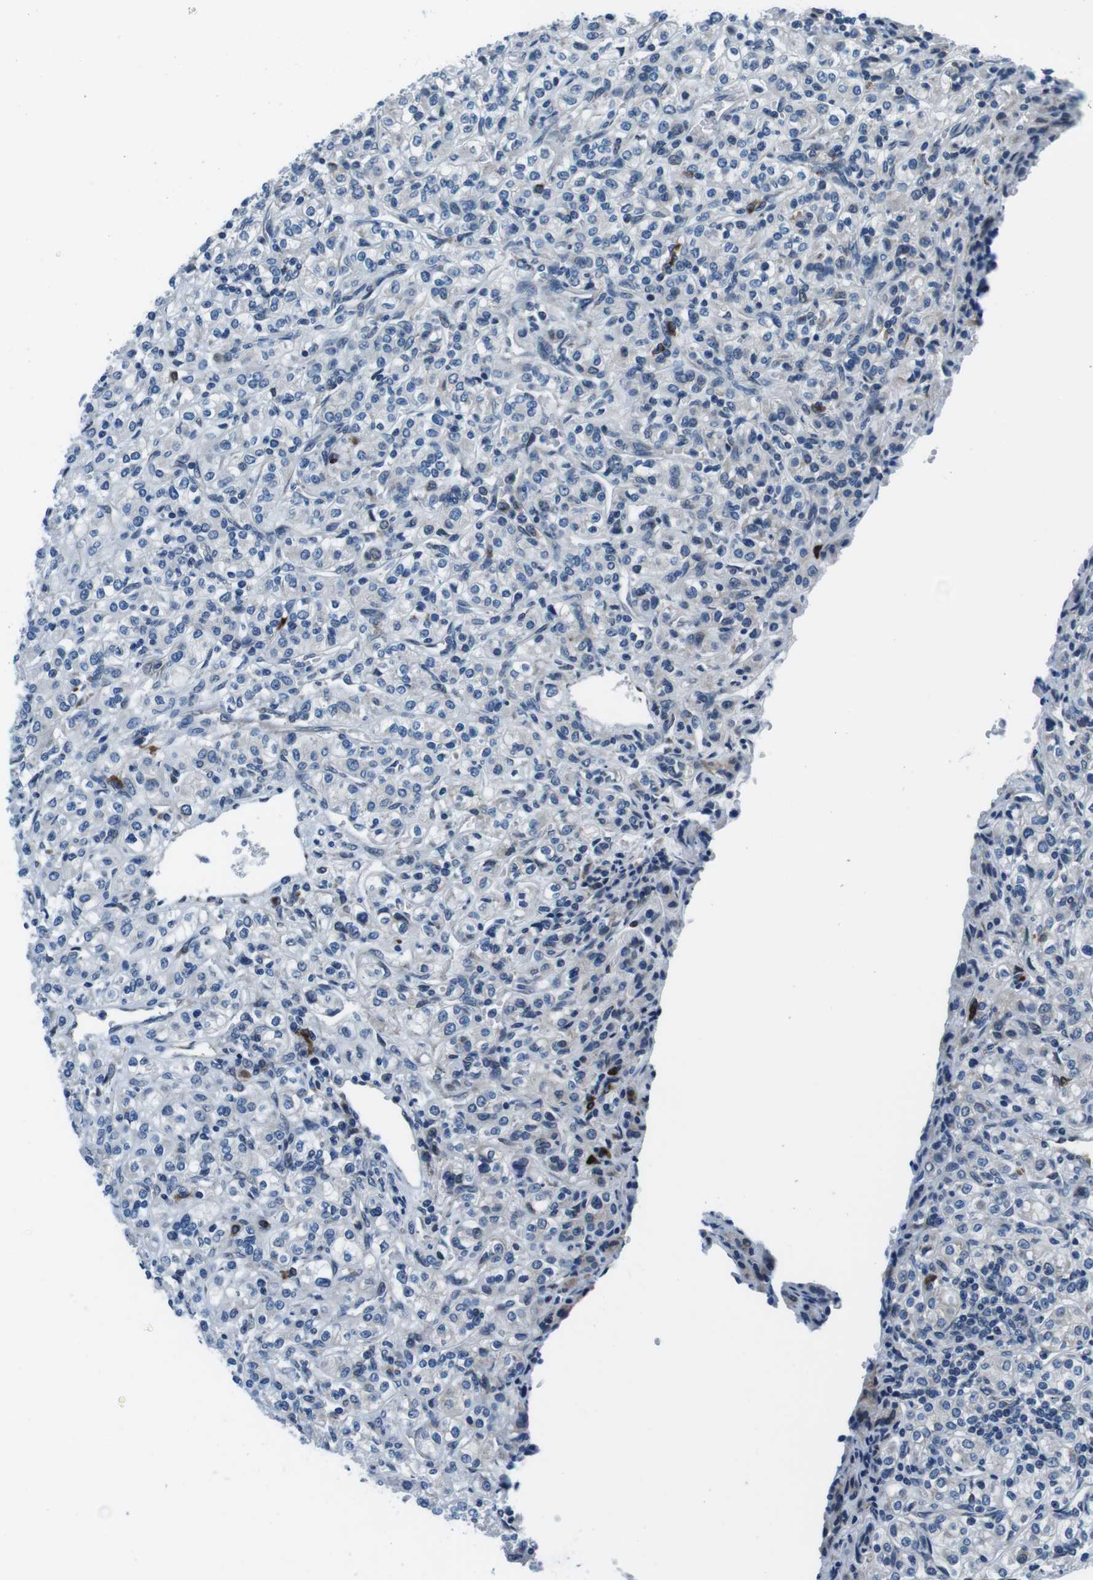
{"staining": {"intensity": "negative", "quantity": "none", "location": "none"}, "tissue": "renal cancer", "cell_type": "Tumor cells", "image_type": "cancer", "snomed": [{"axis": "morphology", "description": "Adenocarcinoma, NOS"}, {"axis": "topography", "description": "Kidney"}], "caption": "Tumor cells show no significant protein staining in renal cancer (adenocarcinoma).", "gene": "NUCB2", "patient": {"sex": "male", "age": 77}}